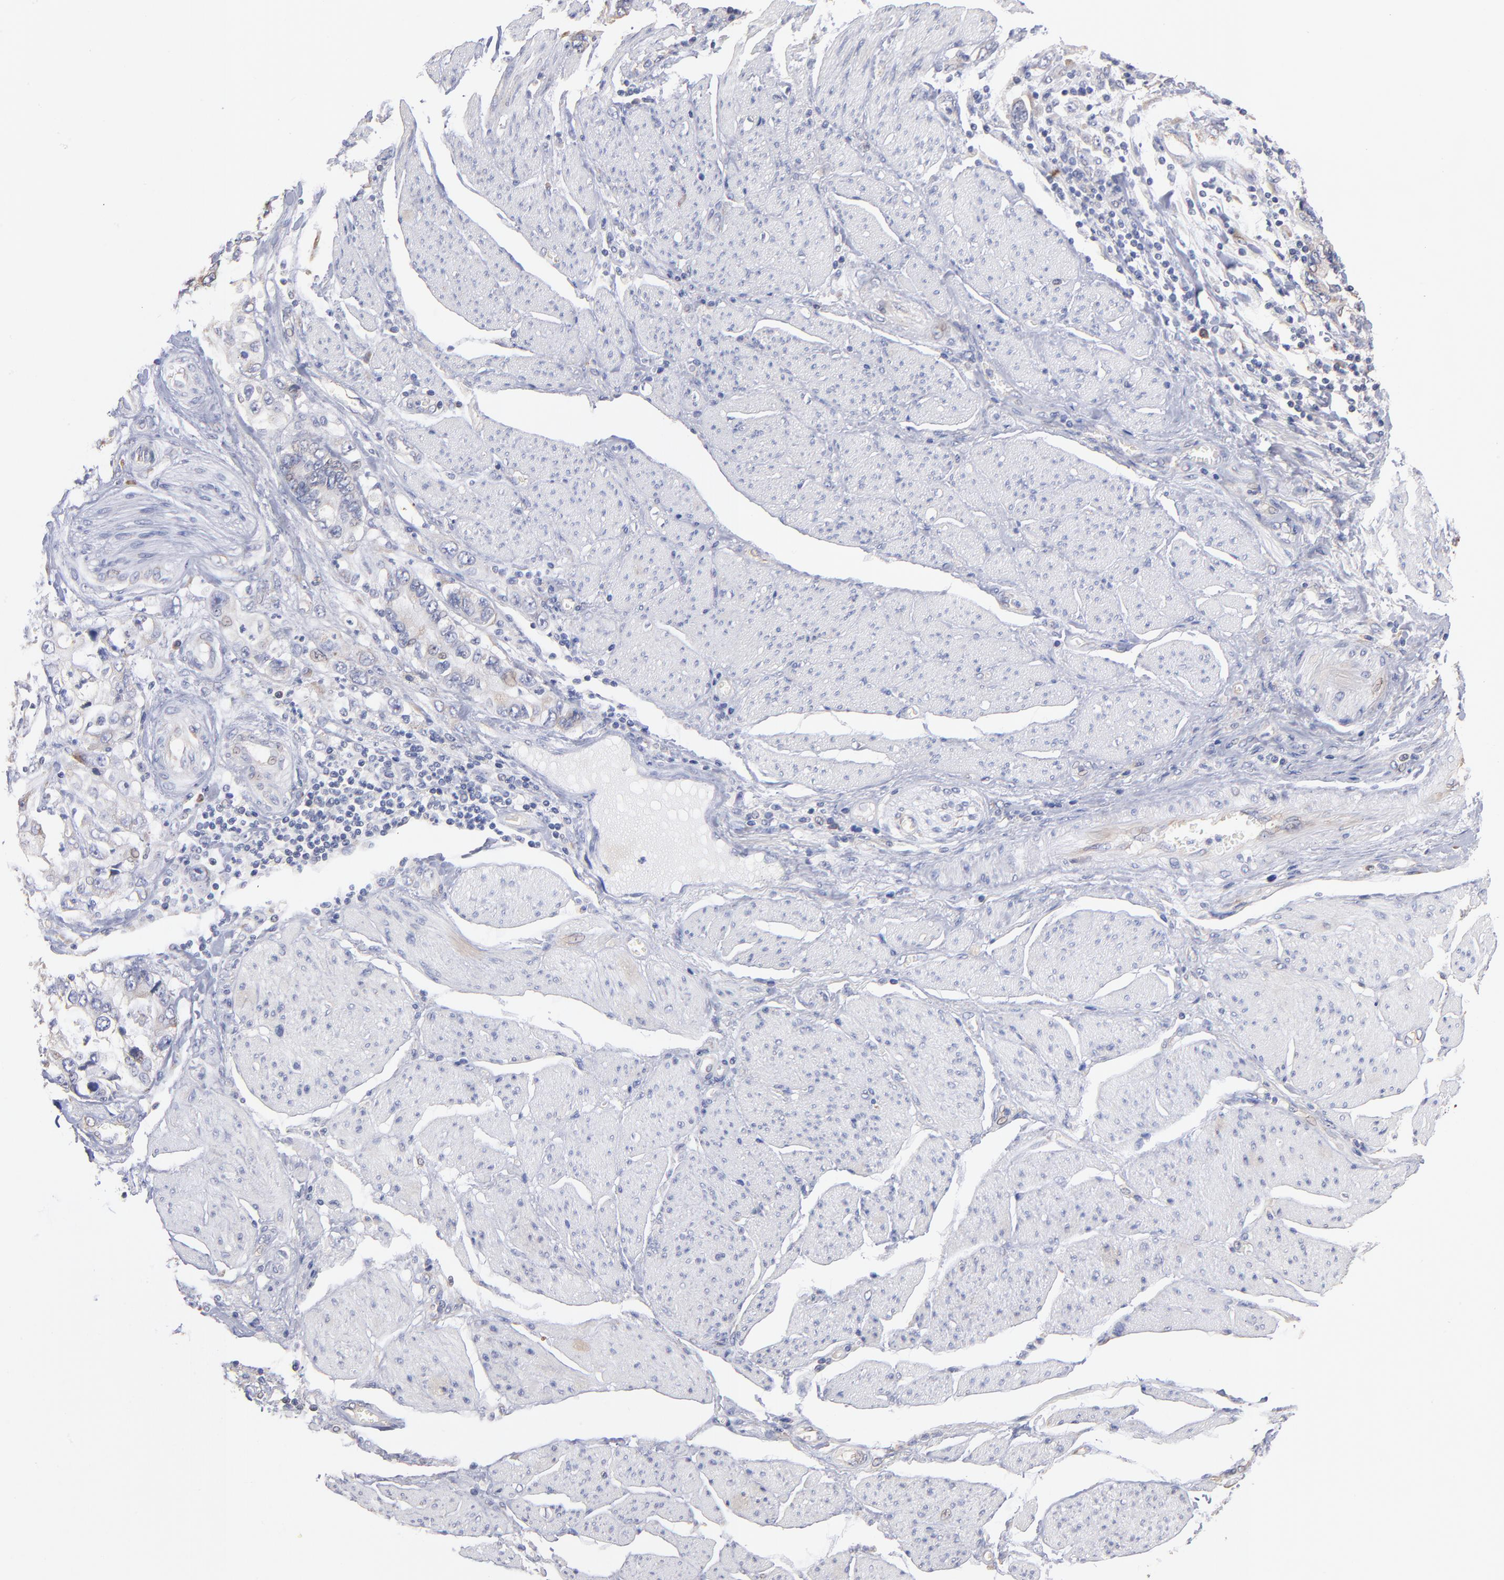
{"staining": {"intensity": "weak", "quantity": "<25%", "location": "cytoplasmic/membranous"}, "tissue": "stomach cancer", "cell_type": "Tumor cells", "image_type": "cancer", "snomed": [{"axis": "morphology", "description": "Adenocarcinoma, NOS"}, {"axis": "topography", "description": "Pancreas"}, {"axis": "topography", "description": "Stomach, upper"}], "caption": "This is a micrograph of immunohistochemistry (IHC) staining of adenocarcinoma (stomach), which shows no expression in tumor cells.", "gene": "RPL9", "patient": {"sex": "male", "age": 77}}